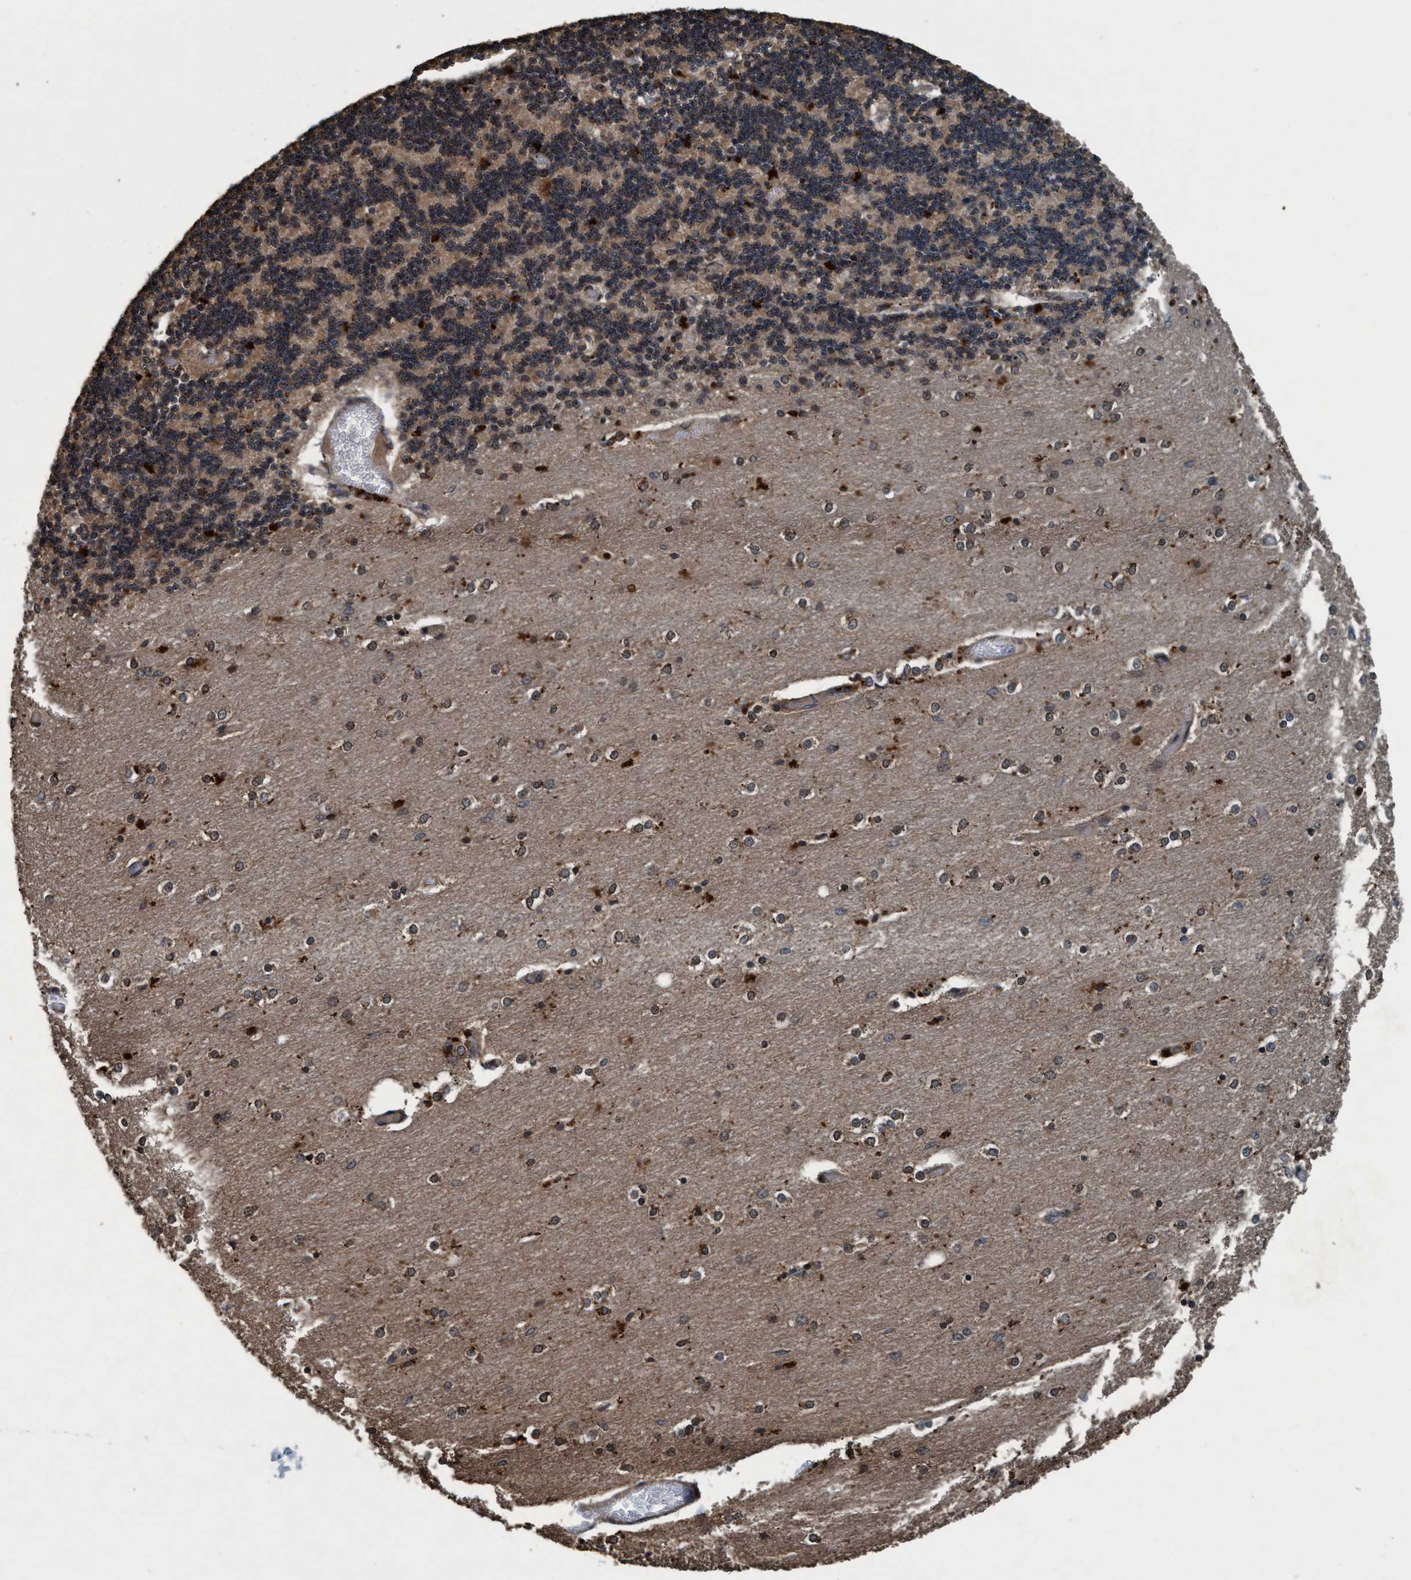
{"staining": {"intensity": "weak", "quantity": "25%-75%", "location": "cytoplasmic/membranous"}, "tissue": "cerebellum", "cell_type": "Cells in granular layer", "image_type": "normal", "snomed": [{"axis": "morphology", "description": "Normal tissue, NOS"}, {"axis": "topography", "description": "Cerebellum"}], "caption": "Immunohistochemical staining of benign human cerebellum shows weak cytoplasmic/membranous protein positivity in approximately 25%-75% of cells in granular layer. (DAB IHC with brightfield microscopy, high magnification).", "gene": "AKT1S1", "patient": {"sex": "female", "age": 54}}